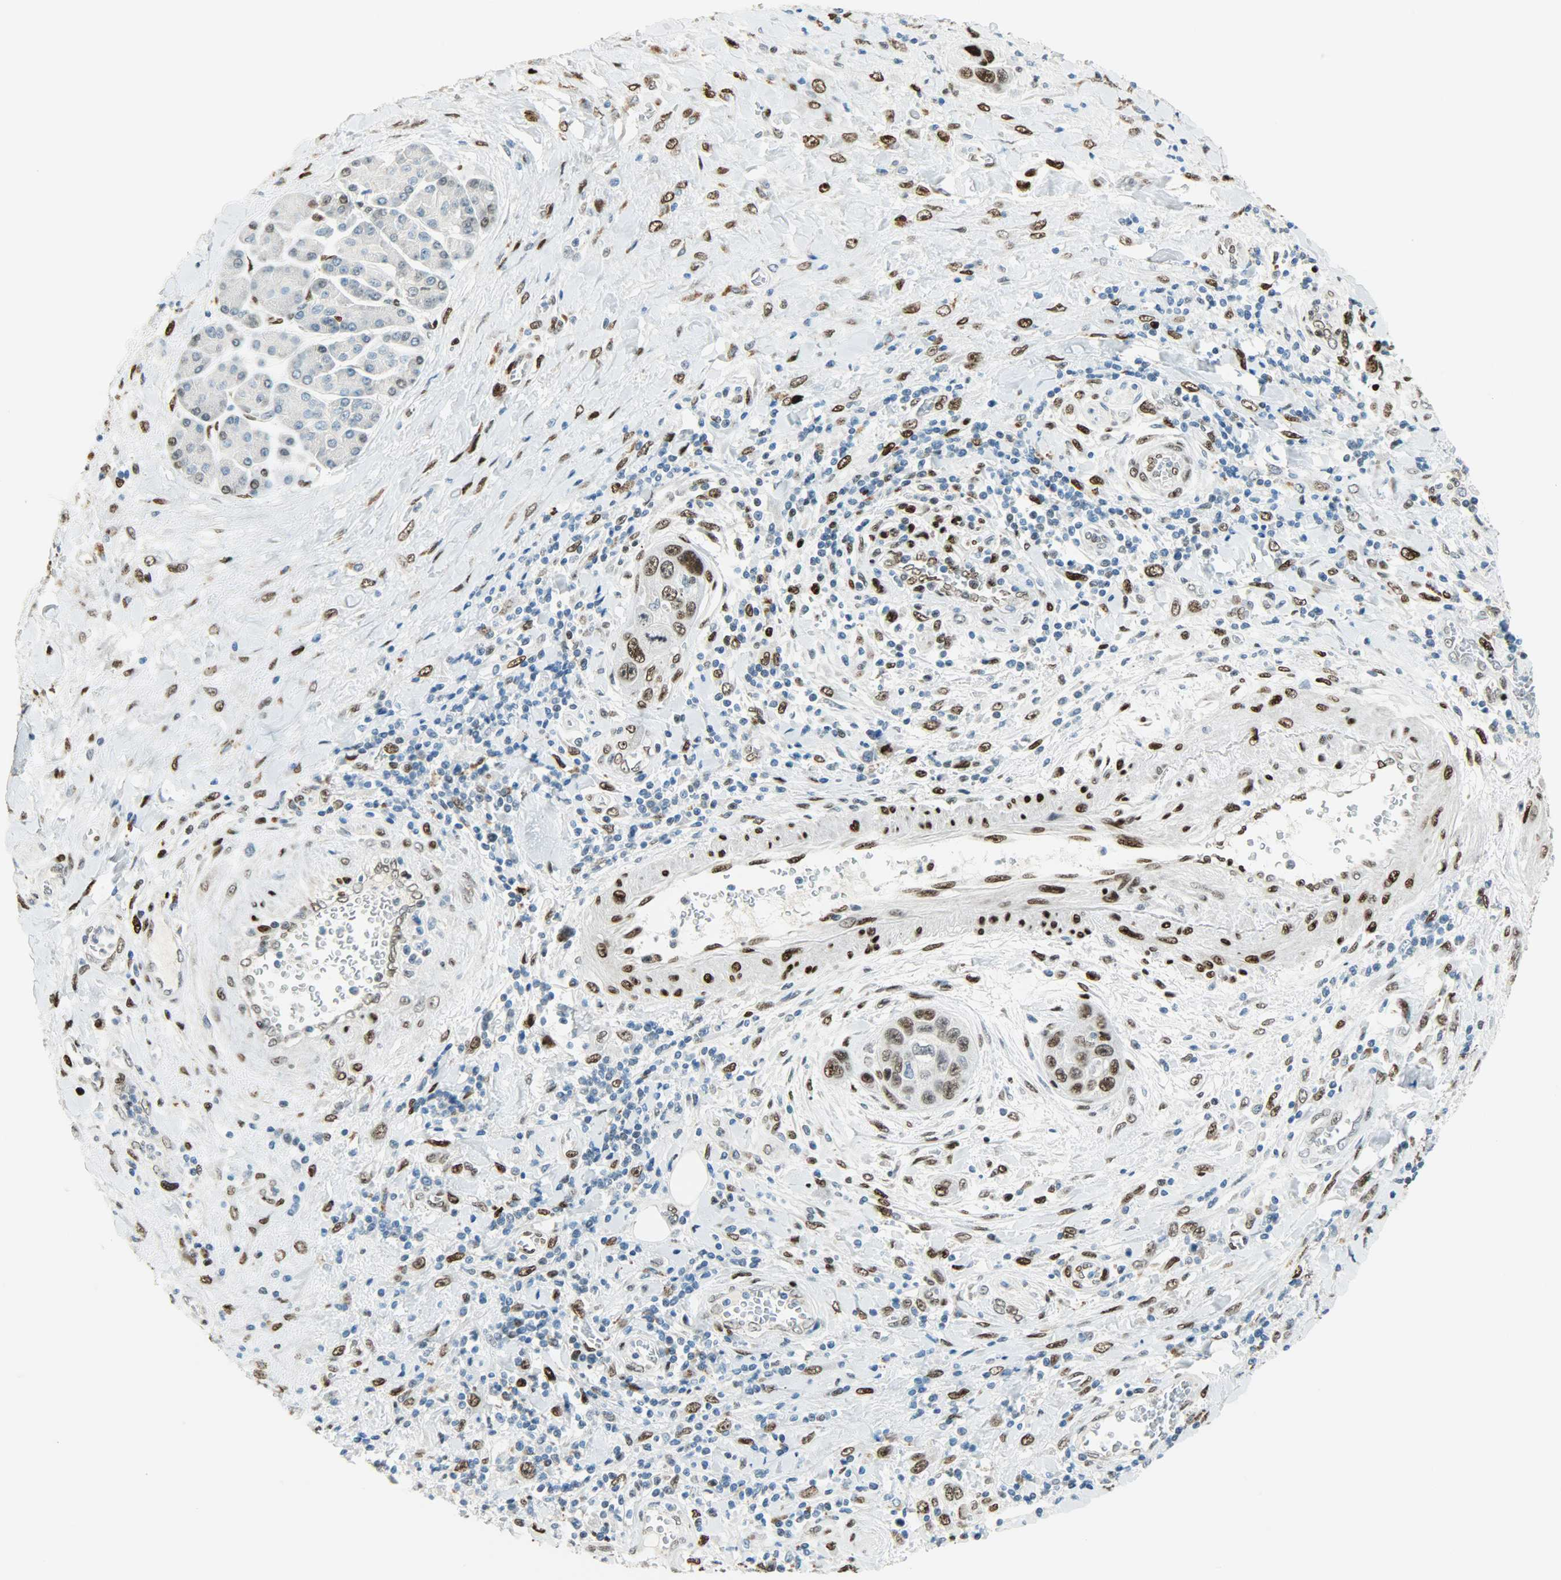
{"staining": {"intensity": "moderate", "quantity": "25%-75%", "location": "nuclear"}, "tissue": "pancreatic cancer", "cell_type": "Tumor cells", "image_type": "cancer", "snomed": [{"axis": "morphology", "description": "Adenocarcinoma, NOS"}, {"axis": "topography", "description": "Pancreas"}], "caption": "DAB (3,3'-diaminobenzidine) immunohistochemical staining of pancreatic cancer shows moderate nuclear protein staining in approximately 25%-75% of tumor cells.", "gene": "JUNB", "patient": {"sex": "female", "age": 70}}